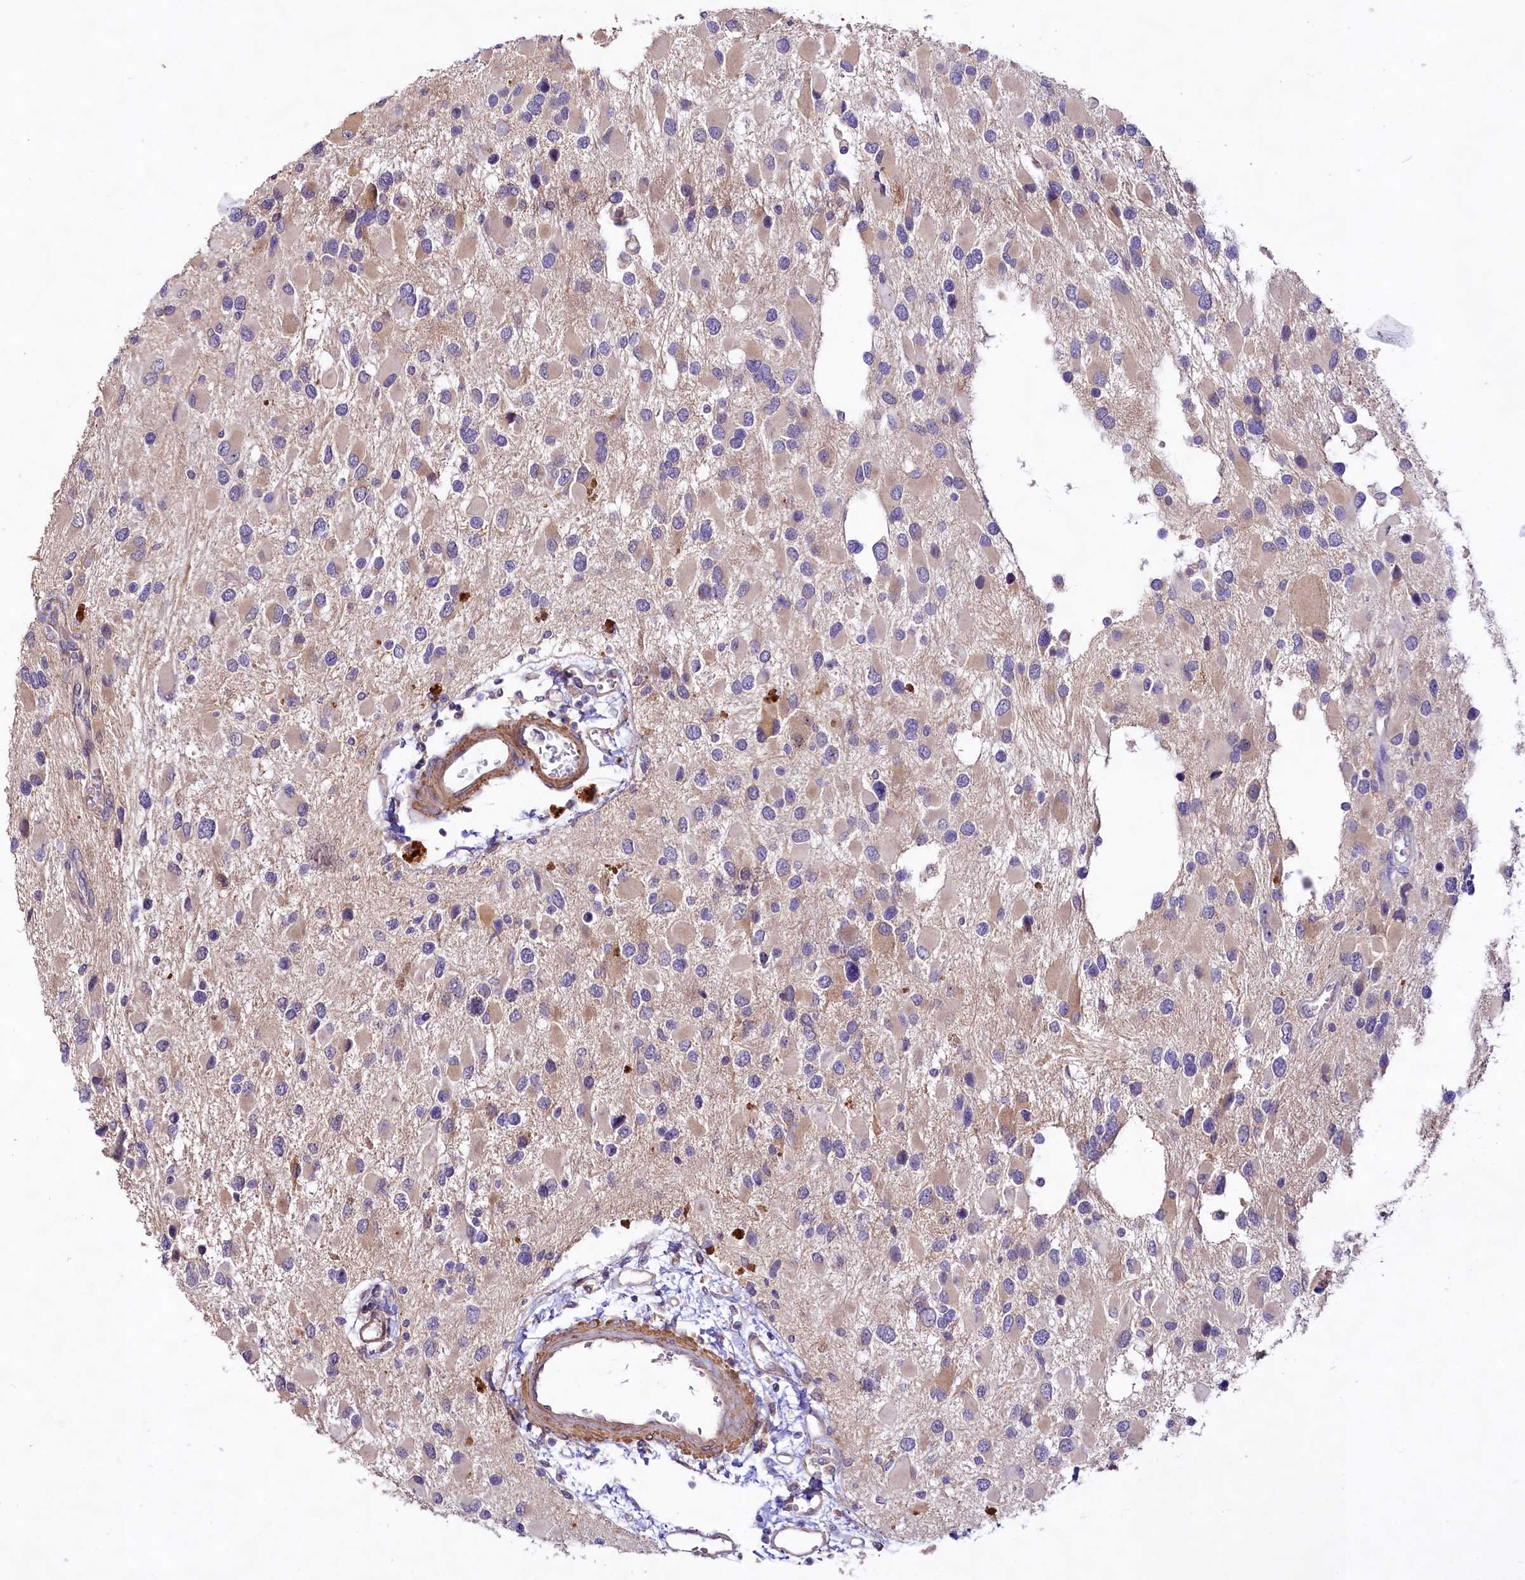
{"staining": {"intensity": "negative", "quantity": "none", "location": "none"}, "tissue": "glioma", "cell_type": "Tumor cells", "image_type": "cancer", "snomed": [{"axis": "morphology", "description": "Glioma, malignant, High grade"}, {"axis": "topography", "description": "Brain"}], "caption": "Image shows no protein expression in tumor cells of glioma tissue. (Immunohistochemistry (ihc), brightfield microscopy, high magnification).", "gene": "VPS11", "patient": {"sex": "male", "age": 53}}